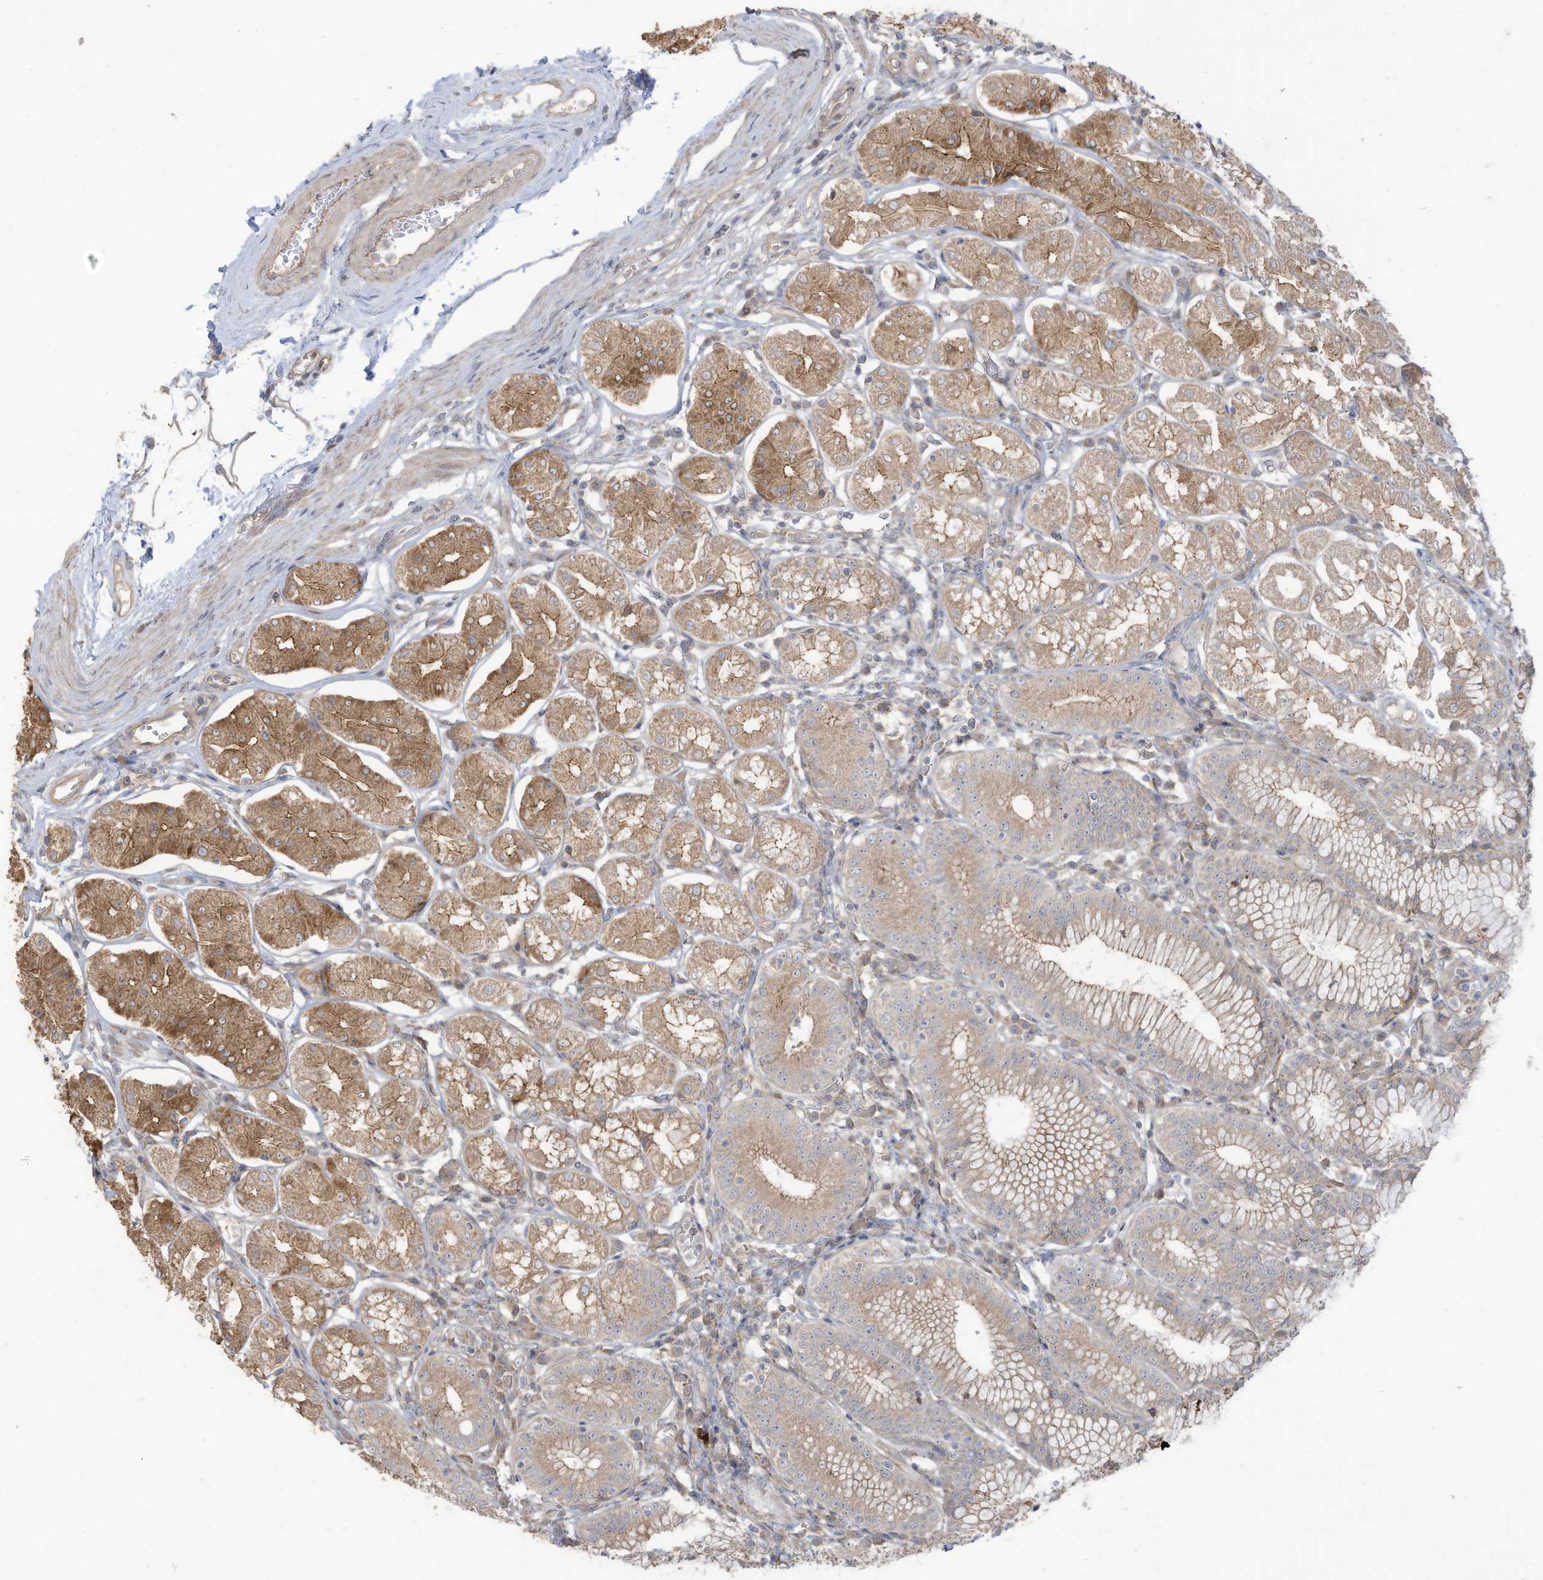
{"staining": {"intensity": "moderate", "quantity": ">75%", "location": "cytoplasmic/membranous"}, "tissue": "stomach", "cell_type": "Glandular cells", "image_type": "normal", "snomed": [{"axis": "morphology", "description": "Normal tissue, NOS"}, {"axis": "topography", "description": "Stomach, lower"}], "caption": "An immunohistochemistry histopathology image of normal tissue is shown. Protein staining in brown highlights moderate cytoplasmic/membranous positivity in stomach within glandular cells.", "gene": "MAGIX", "patient": {"sex": "female", "age": 56}}